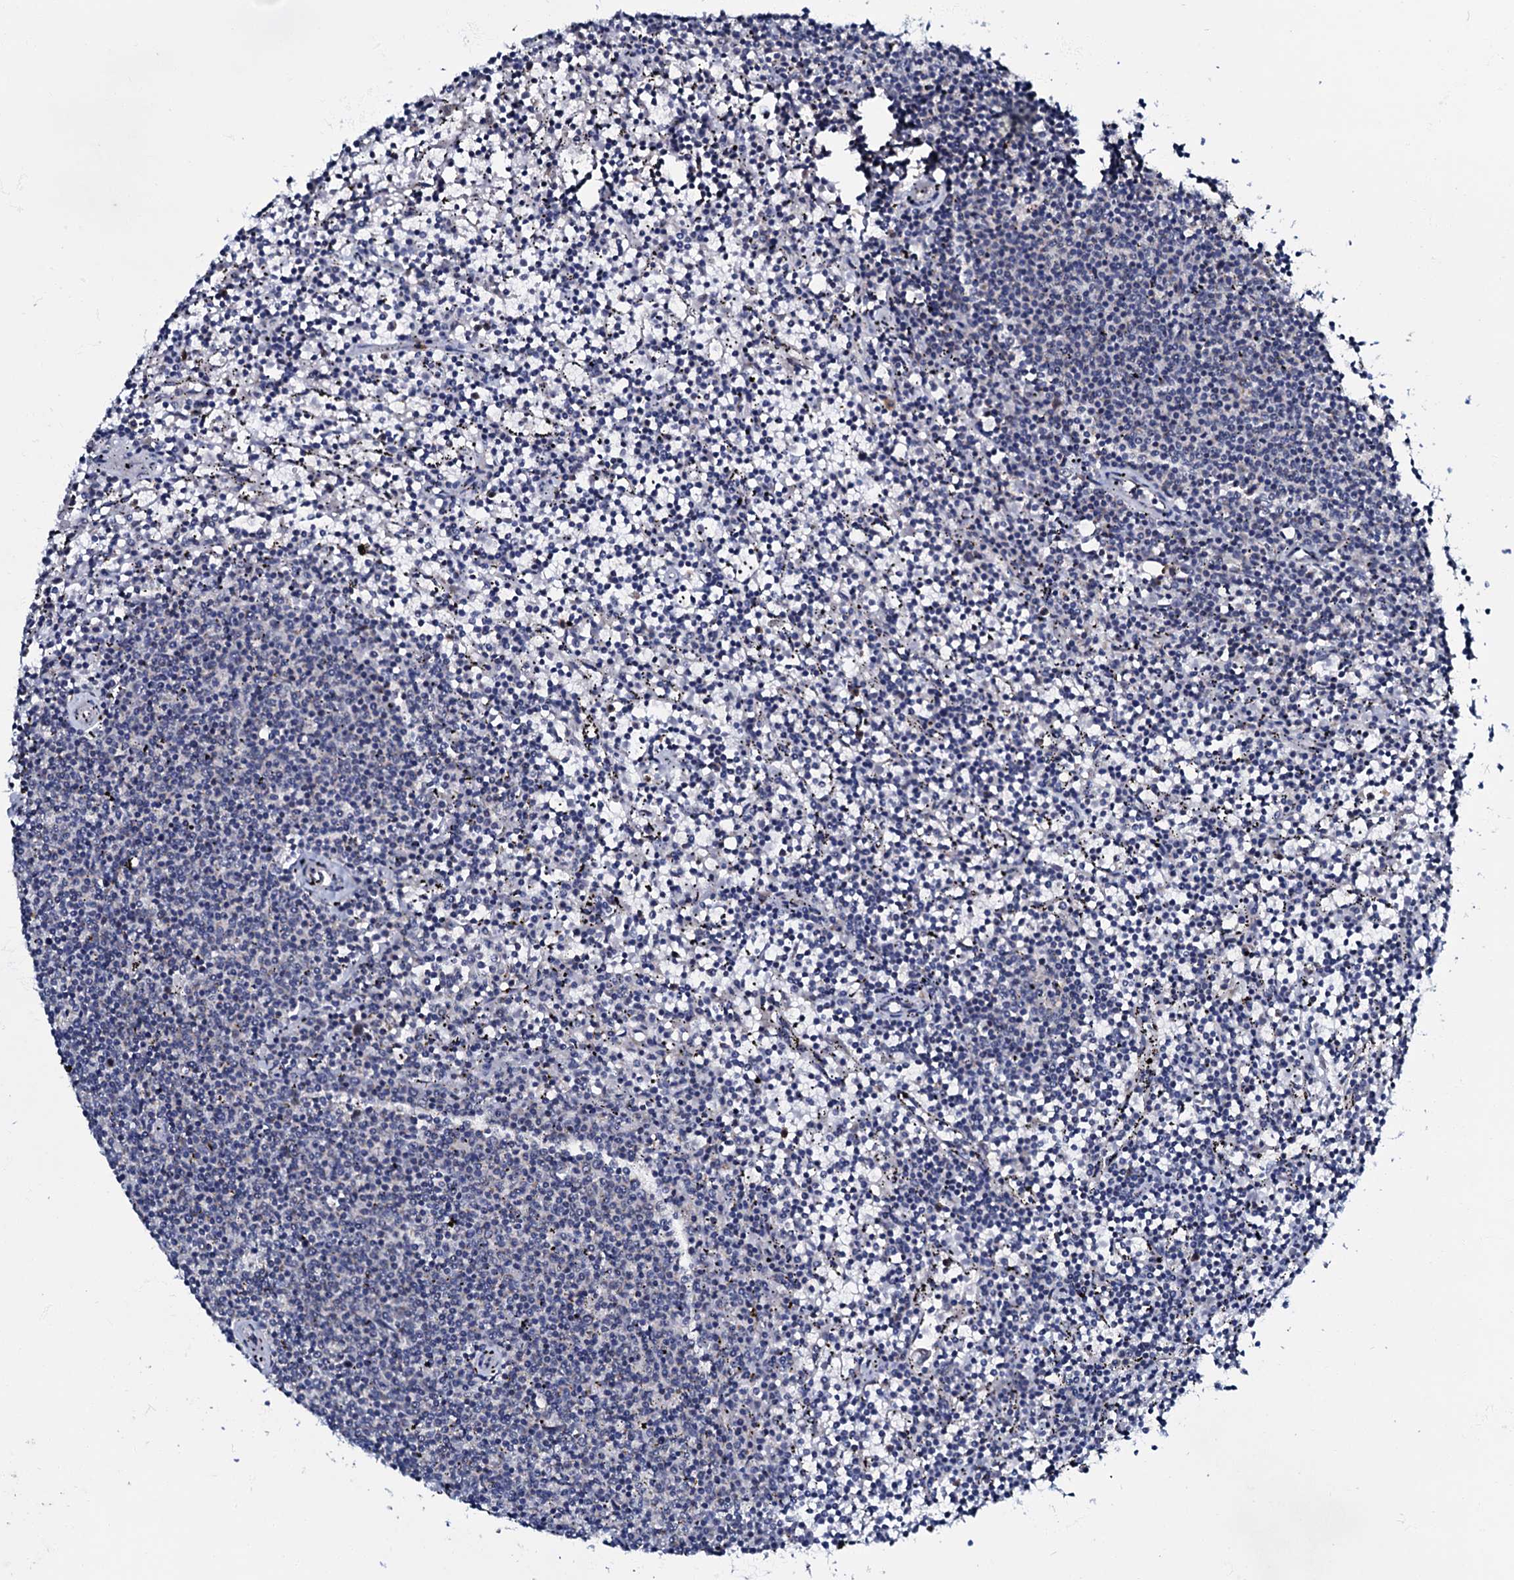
{"staining": {"intensity": "negative", "quantity": "none", "location": "none"}, "tissue": "lymphoma", "cell_type": "Tumor cells", "image_type": "cancer", "snomed": [{"axis": "morphology", "description": "Malignant lymphoma, non-Hodgkin's type, Low grade"}, {"axis": "topography", "description": "Spleen"}], "caption": "This is an immunohistochemistry micrograph of malignant lymphoma, non-Hodgkin's type (low-grade). There is no expression in tumor cells.", "gene": "MRPL51", "patient": {"sex": "female", "age": 50}}